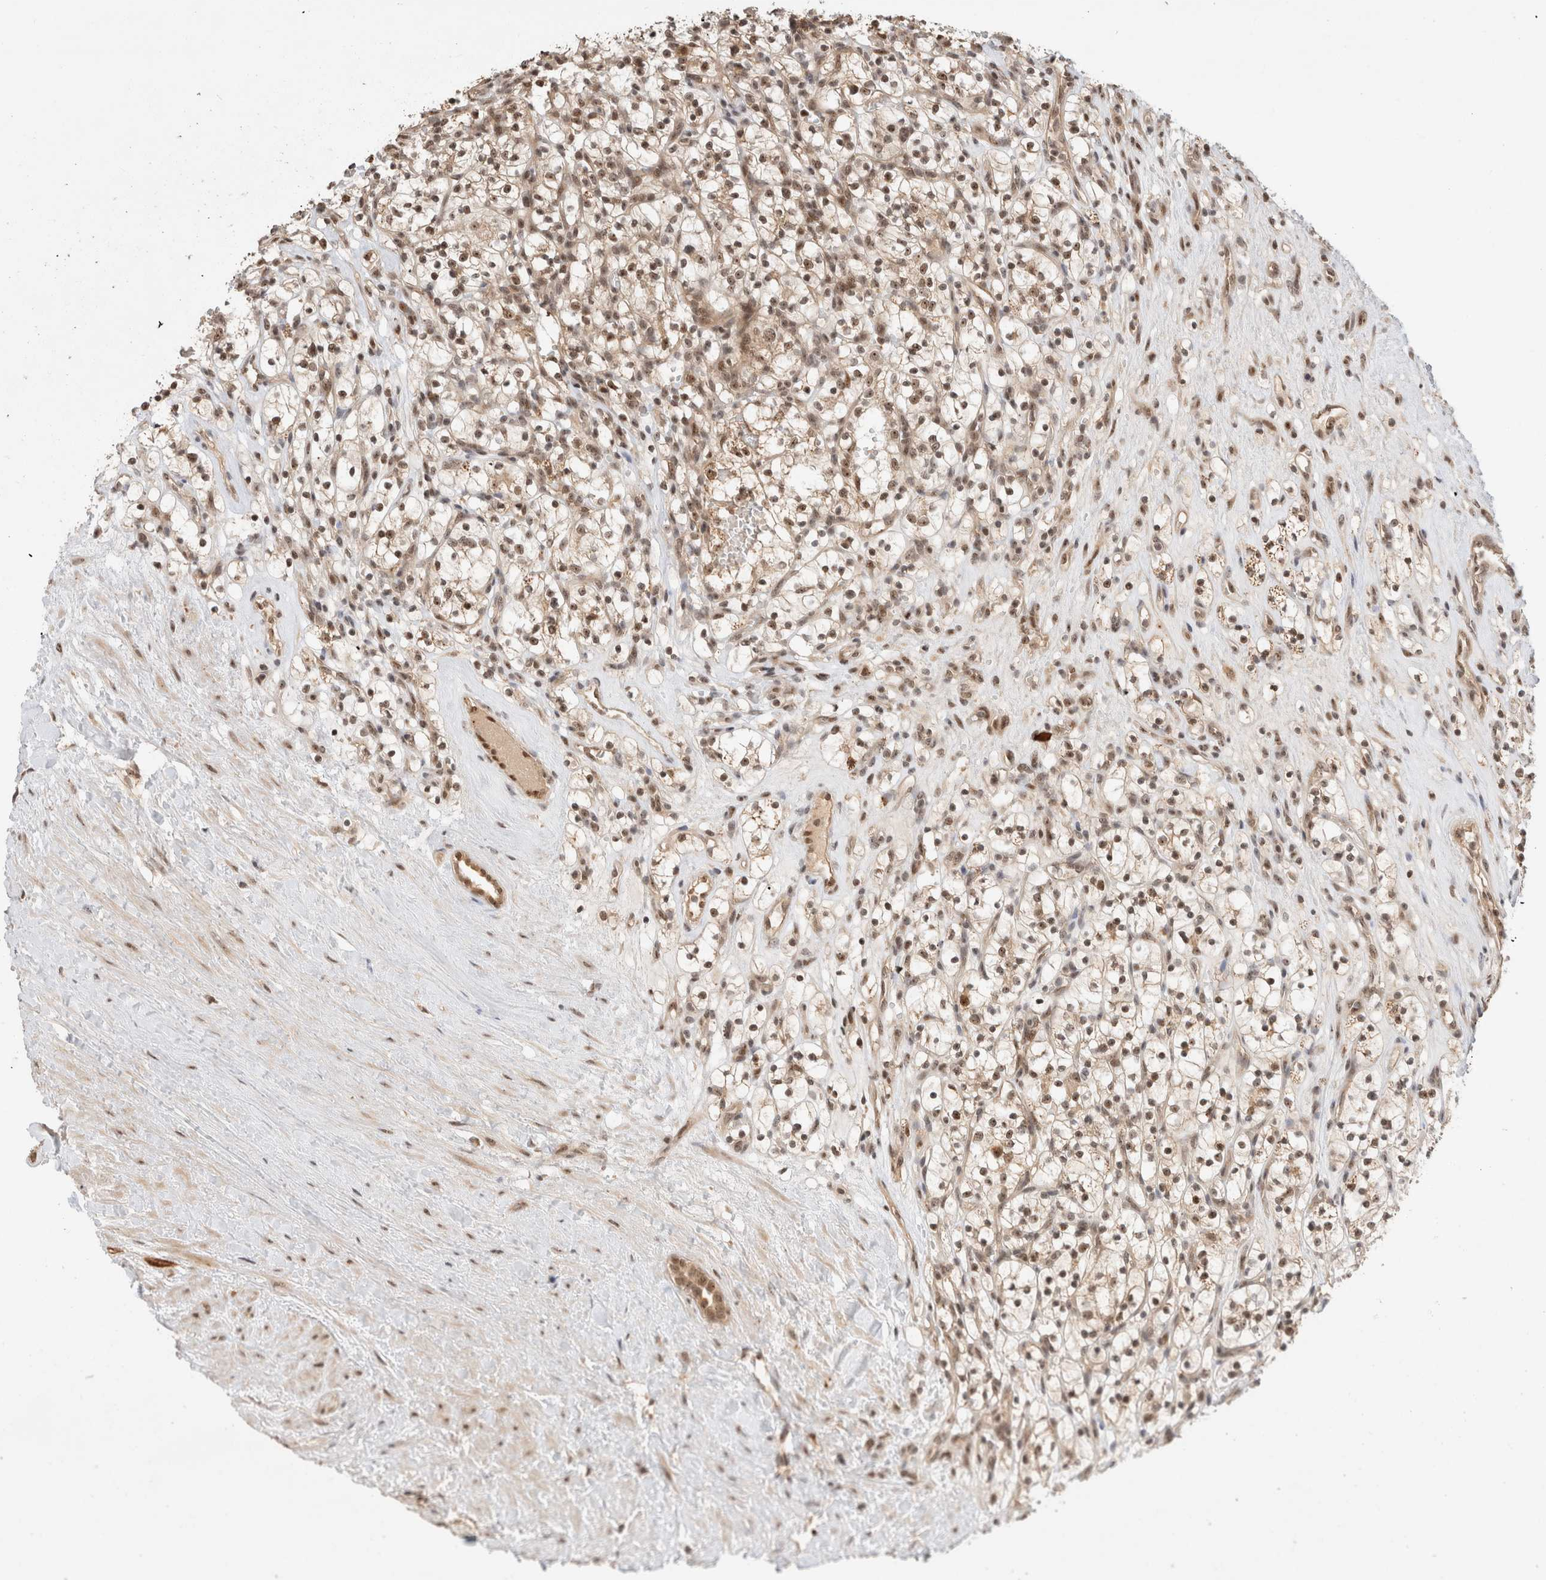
{"staining": {"intensity": "weak", "quantity": ">75%", "location": "nuclear"}, "tissue": "renal cancer", "cell_type": "Tumor cells", "image_type": "cancer", "snomed": [{"axis": "morphology", "description": "Adenocarcinoma, NOS"}, {"axis": "topography", "description": "Kidney"}], "caption": "Renal adenocarcinoma was stained to show a protein in brown. There is low levels of weak nuclear positivity in approximately >75% of tumor cells.", "gene": "MPHOSPH6", "patient": {"sex": "female", "age": 57}}